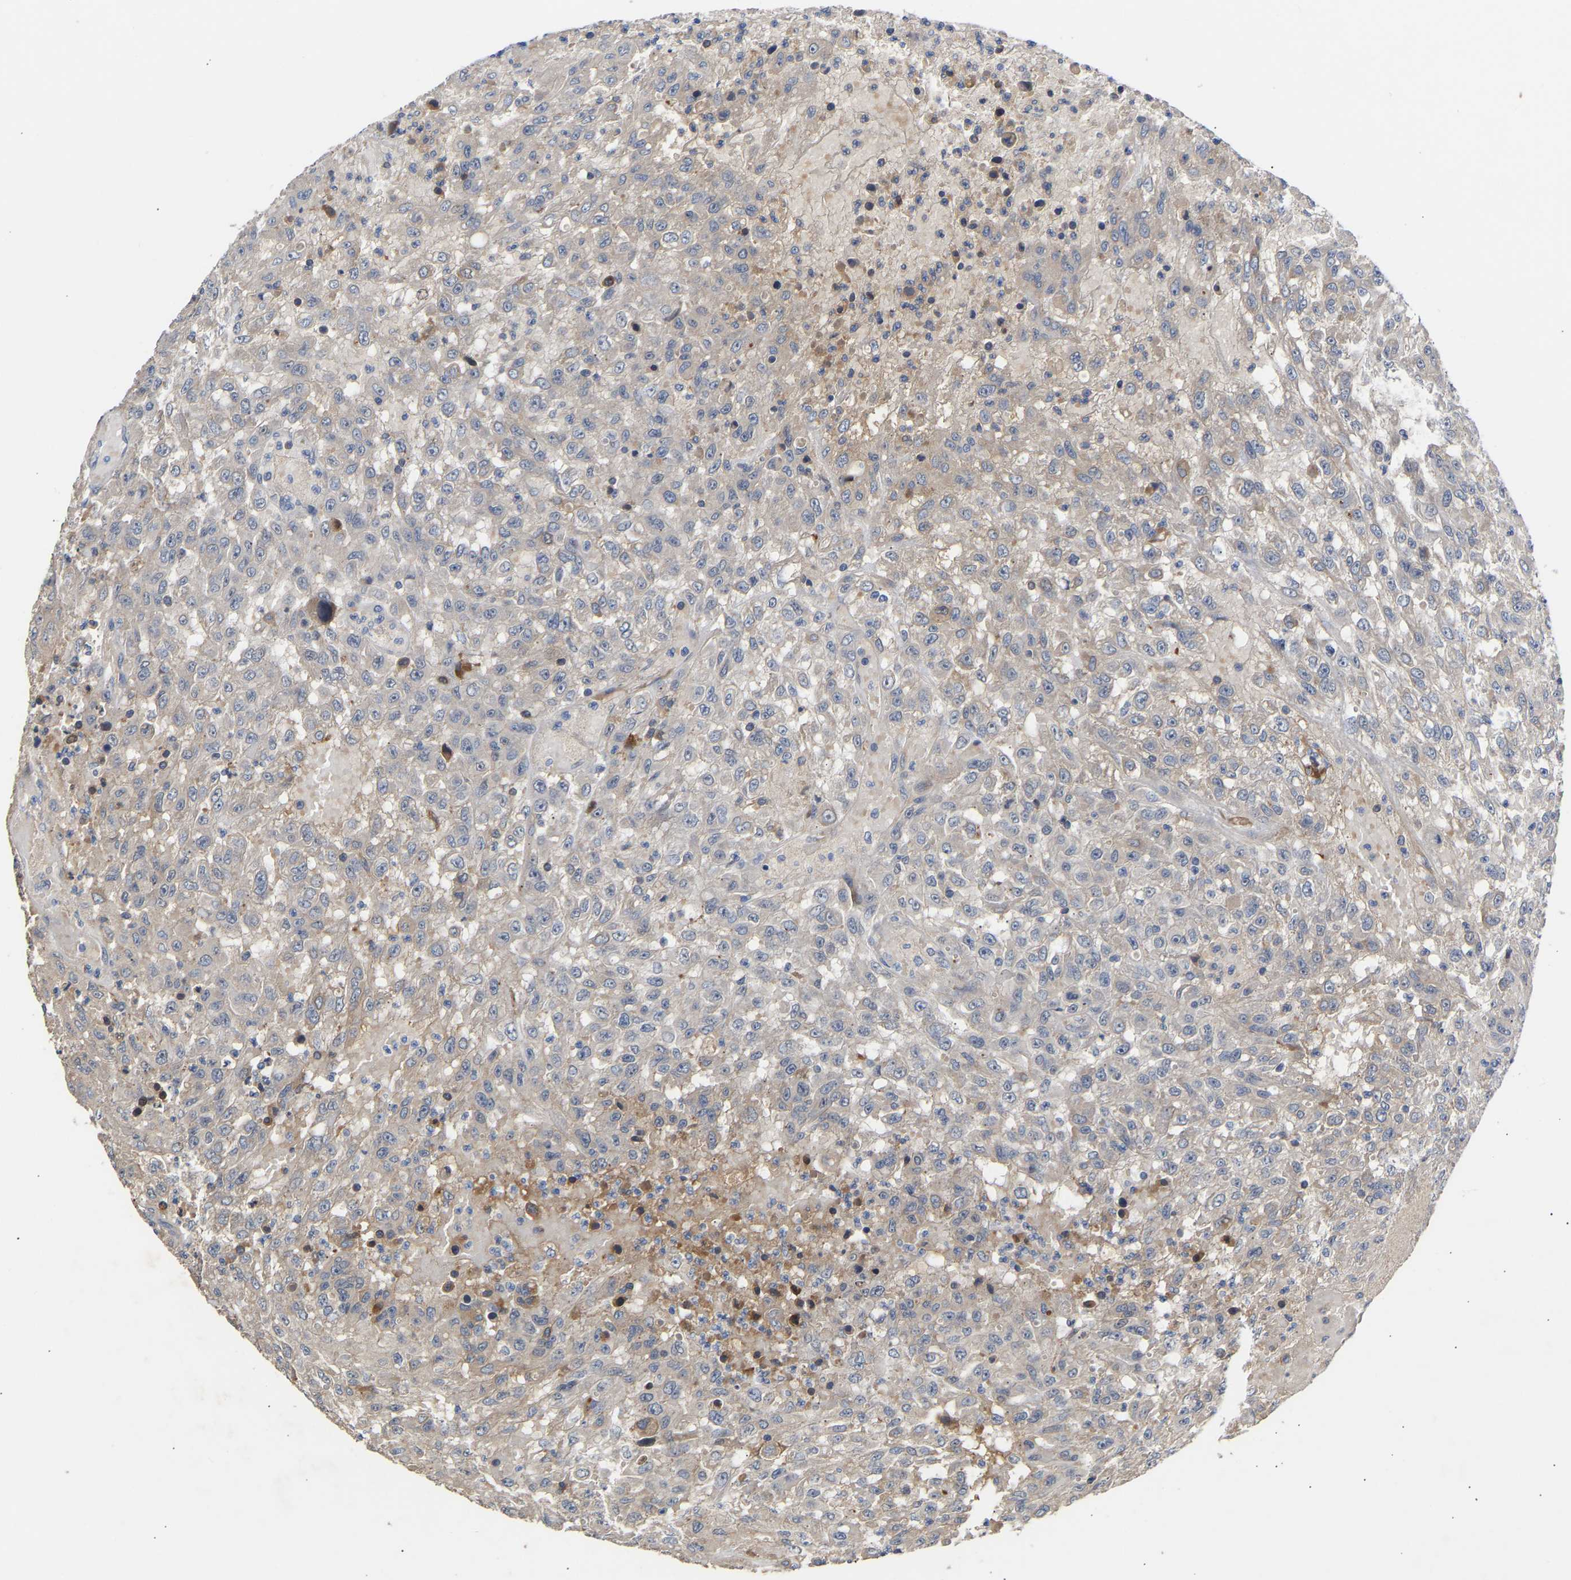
{"staining": {"intensity": "negative", "quantity": "none", "location": "none"}, "tissue": "urothelial cancer", "cell_type": "Tumor cells", "image_type": "cancer", "snomed": [{"axis": "morphology", "description": "Urothelial carcinoma, High grade"}, {"axis": "topography", "description": "Urinary bladder"}], "caption": "Human urothelial carcinoma (high-grade) stained for a protein using immunohistochemistry shows no staining in tumor cells.", "gene": "KASH5", "patient": {"sex": "male", "age": 46}}